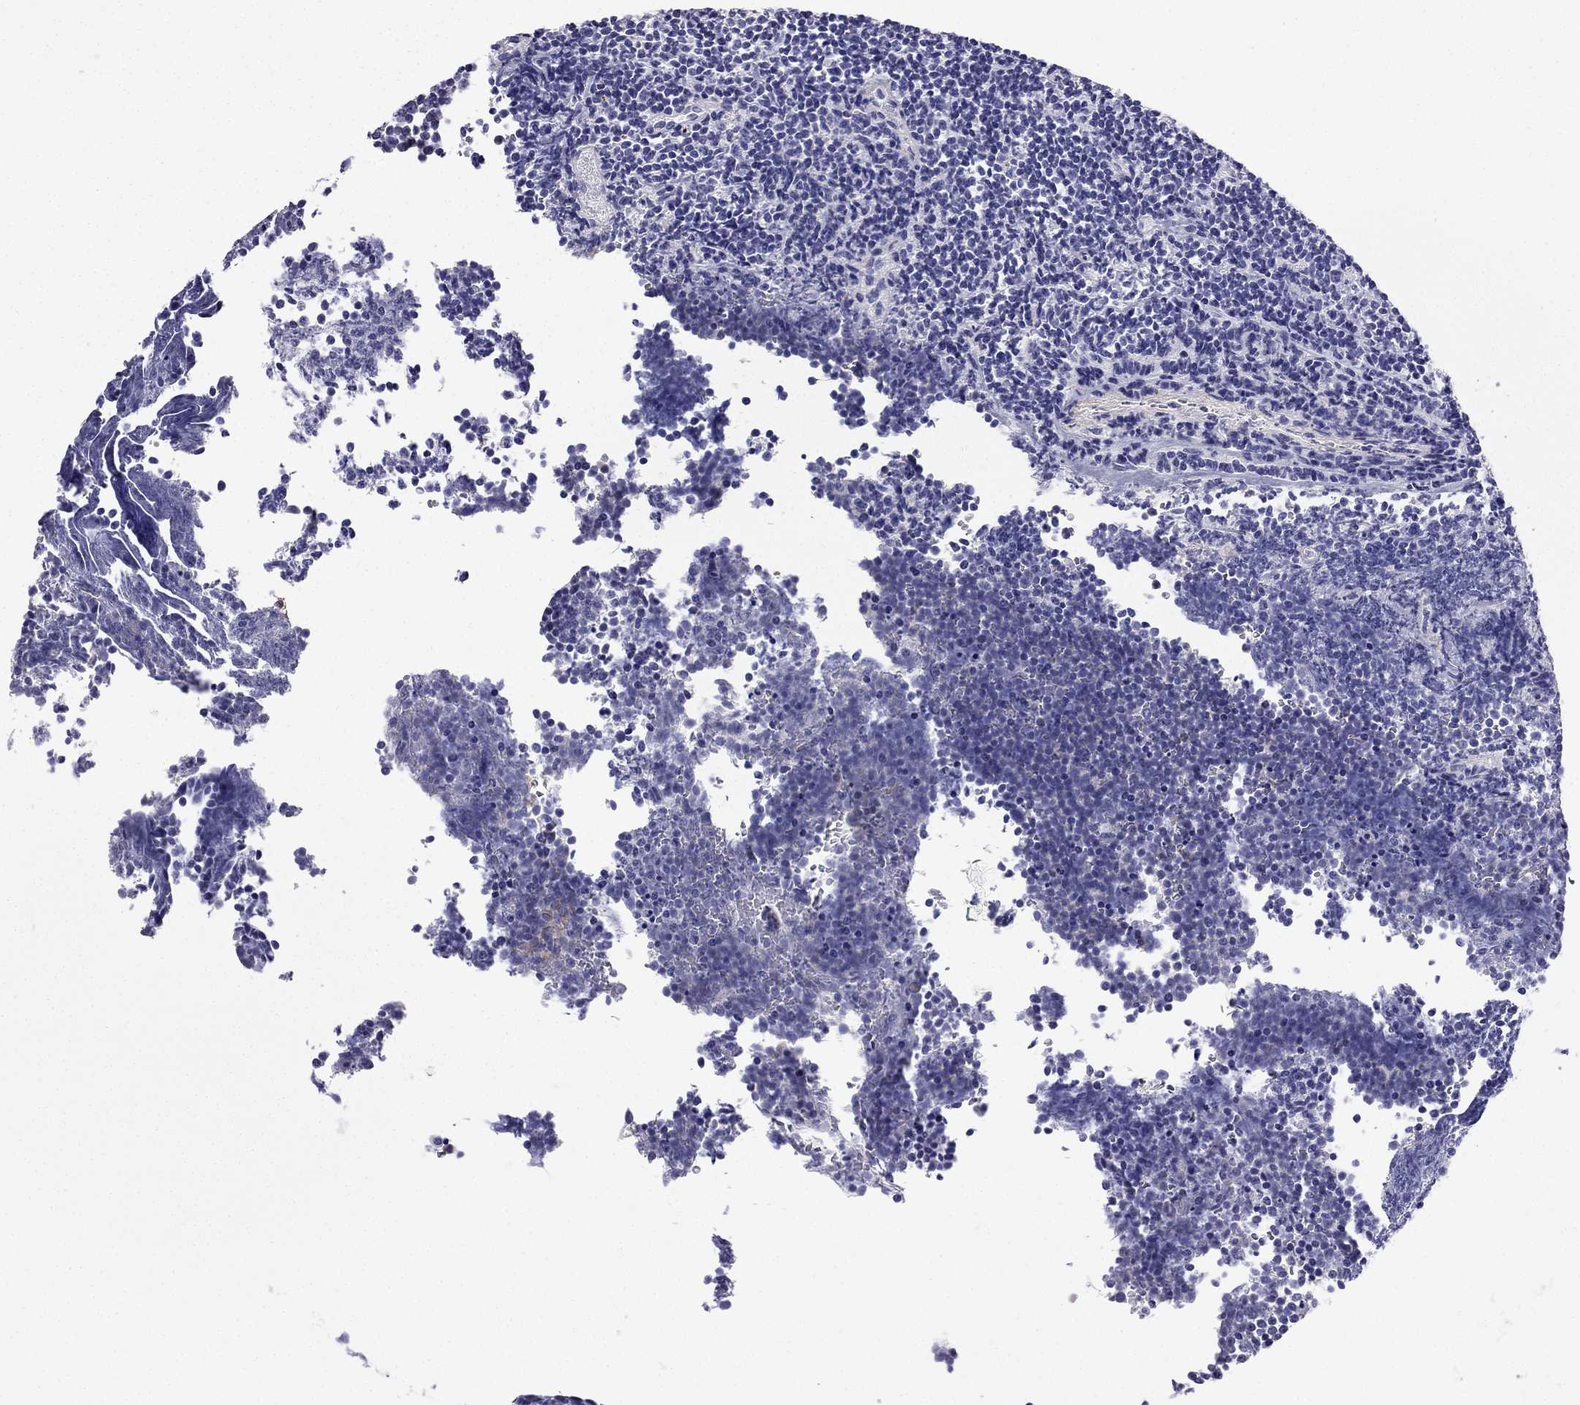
{"staining": {"intensity": "negative", "quantity": "none", "location": "none"}, "tissue": "lymphoma", "cell_type": "Tumor cells", "image_type": "cancer", "snomed": [{"axis": "morphology", "description": "Malignant lymphoma, non-Hodgkin's type, Low grade"}, {"axis": "topography", "description": "Brain"}], "caption": "DAB (3,3'-diaminobenzidine) immunohistochemical staining of human lymphoma shows no significant staining in tumor cells.", "gene": "ENOX1", "patient": {"sex": "female", "age": 66}}